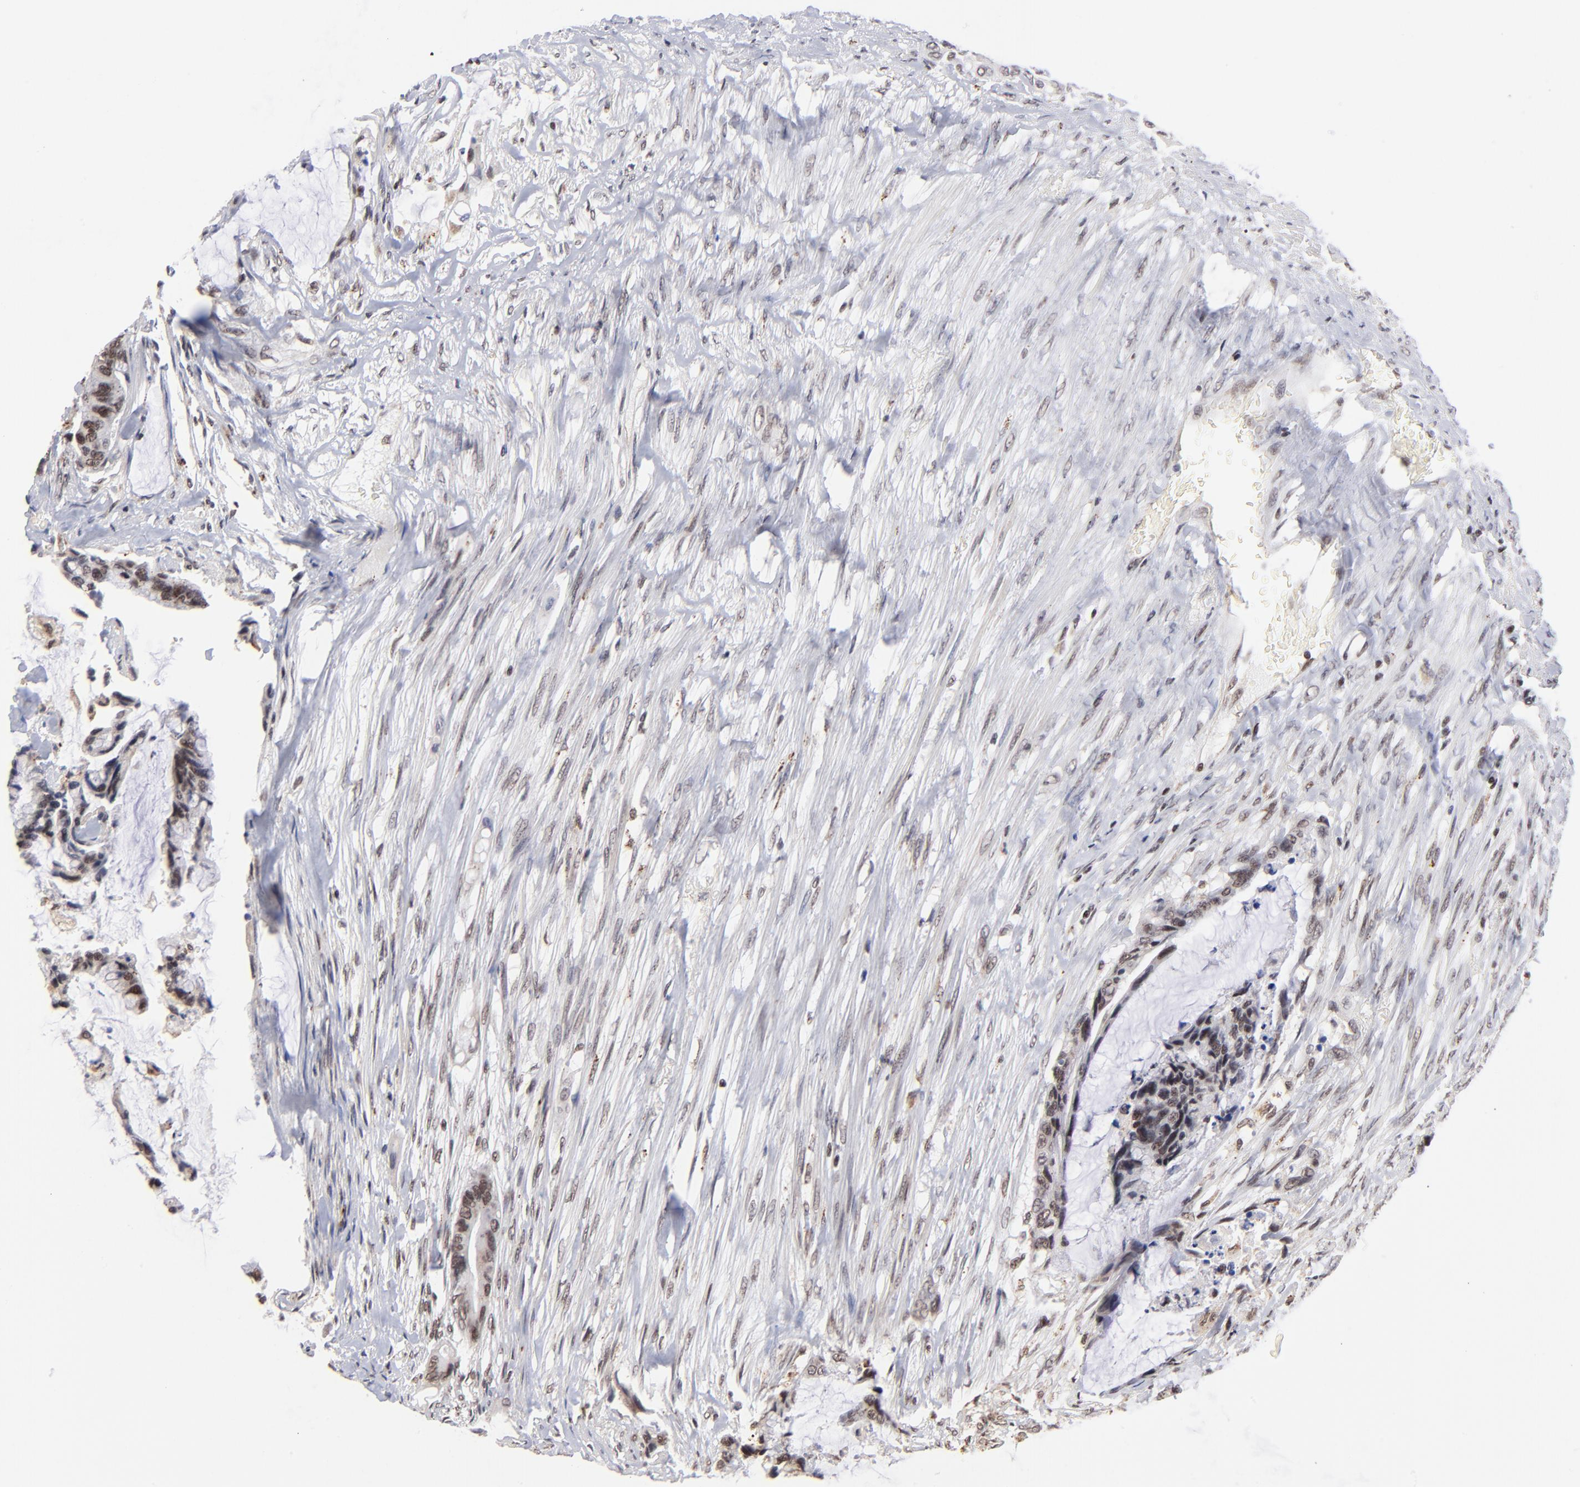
{"staining": {"intensity": "weak", "quantity": ">75%", "location": "nuclear"}, "tissue": "colorectal cancer", "cell_type": "Tumor cells", "image_type": "cancer", "snomed": [{"axis": "morphology", "description": "Adenocarcinoma, NOS"}, {"axis": "topography", "description": "Rectum"}], "caption": "This histopathology image shows immunohistochemistry staining of colorectal cancer, with low weak nuclear expression in approximately >75% of tumor cells.", "gene": "GABPA", "patient": {"sex": "female", "age": 59}}